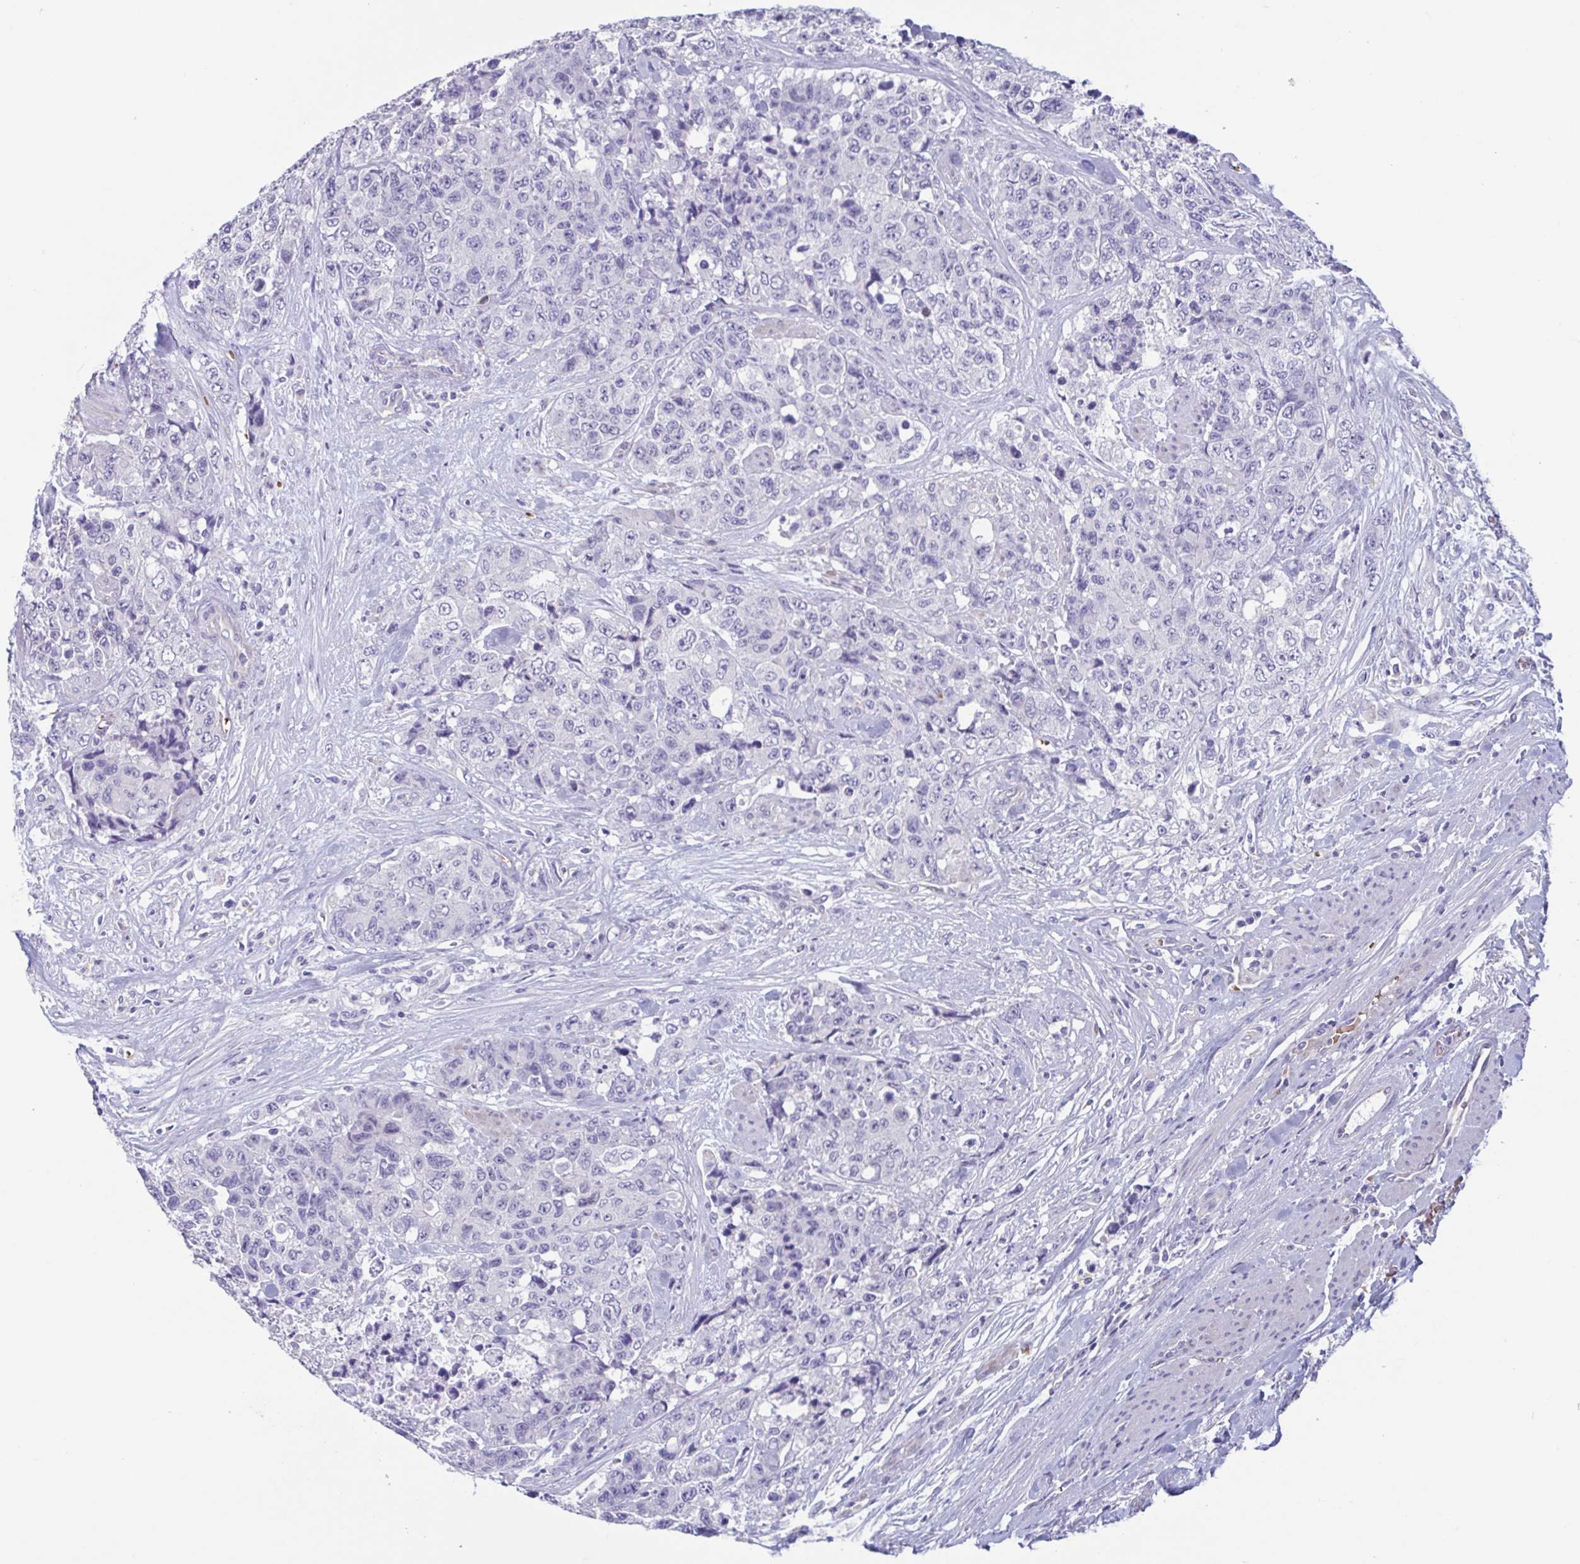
{"staining": {"intensity": "negative", "quantity": "none", "location": "none"}, "tissue": "urothelial cancer", "cell_type": "Tumor cells", "image_type": "cancer", "snomed": [{"axis": "morphology", "description": "Urothelial carcinoma, High grade"}, {"axis": "topography", "description": "Urinary bladder"}], "caption": "High-grade urothelial carcinoma was stained to show a protein in brown. There is no significant positivity in tumor cells. (Stains: DAB IHC with hematoxylin counter stain, Microscopy: brightfield microscopy at high magnification).", "gene": "MORC4", "patient": {"sex": "female", "age": 78}}